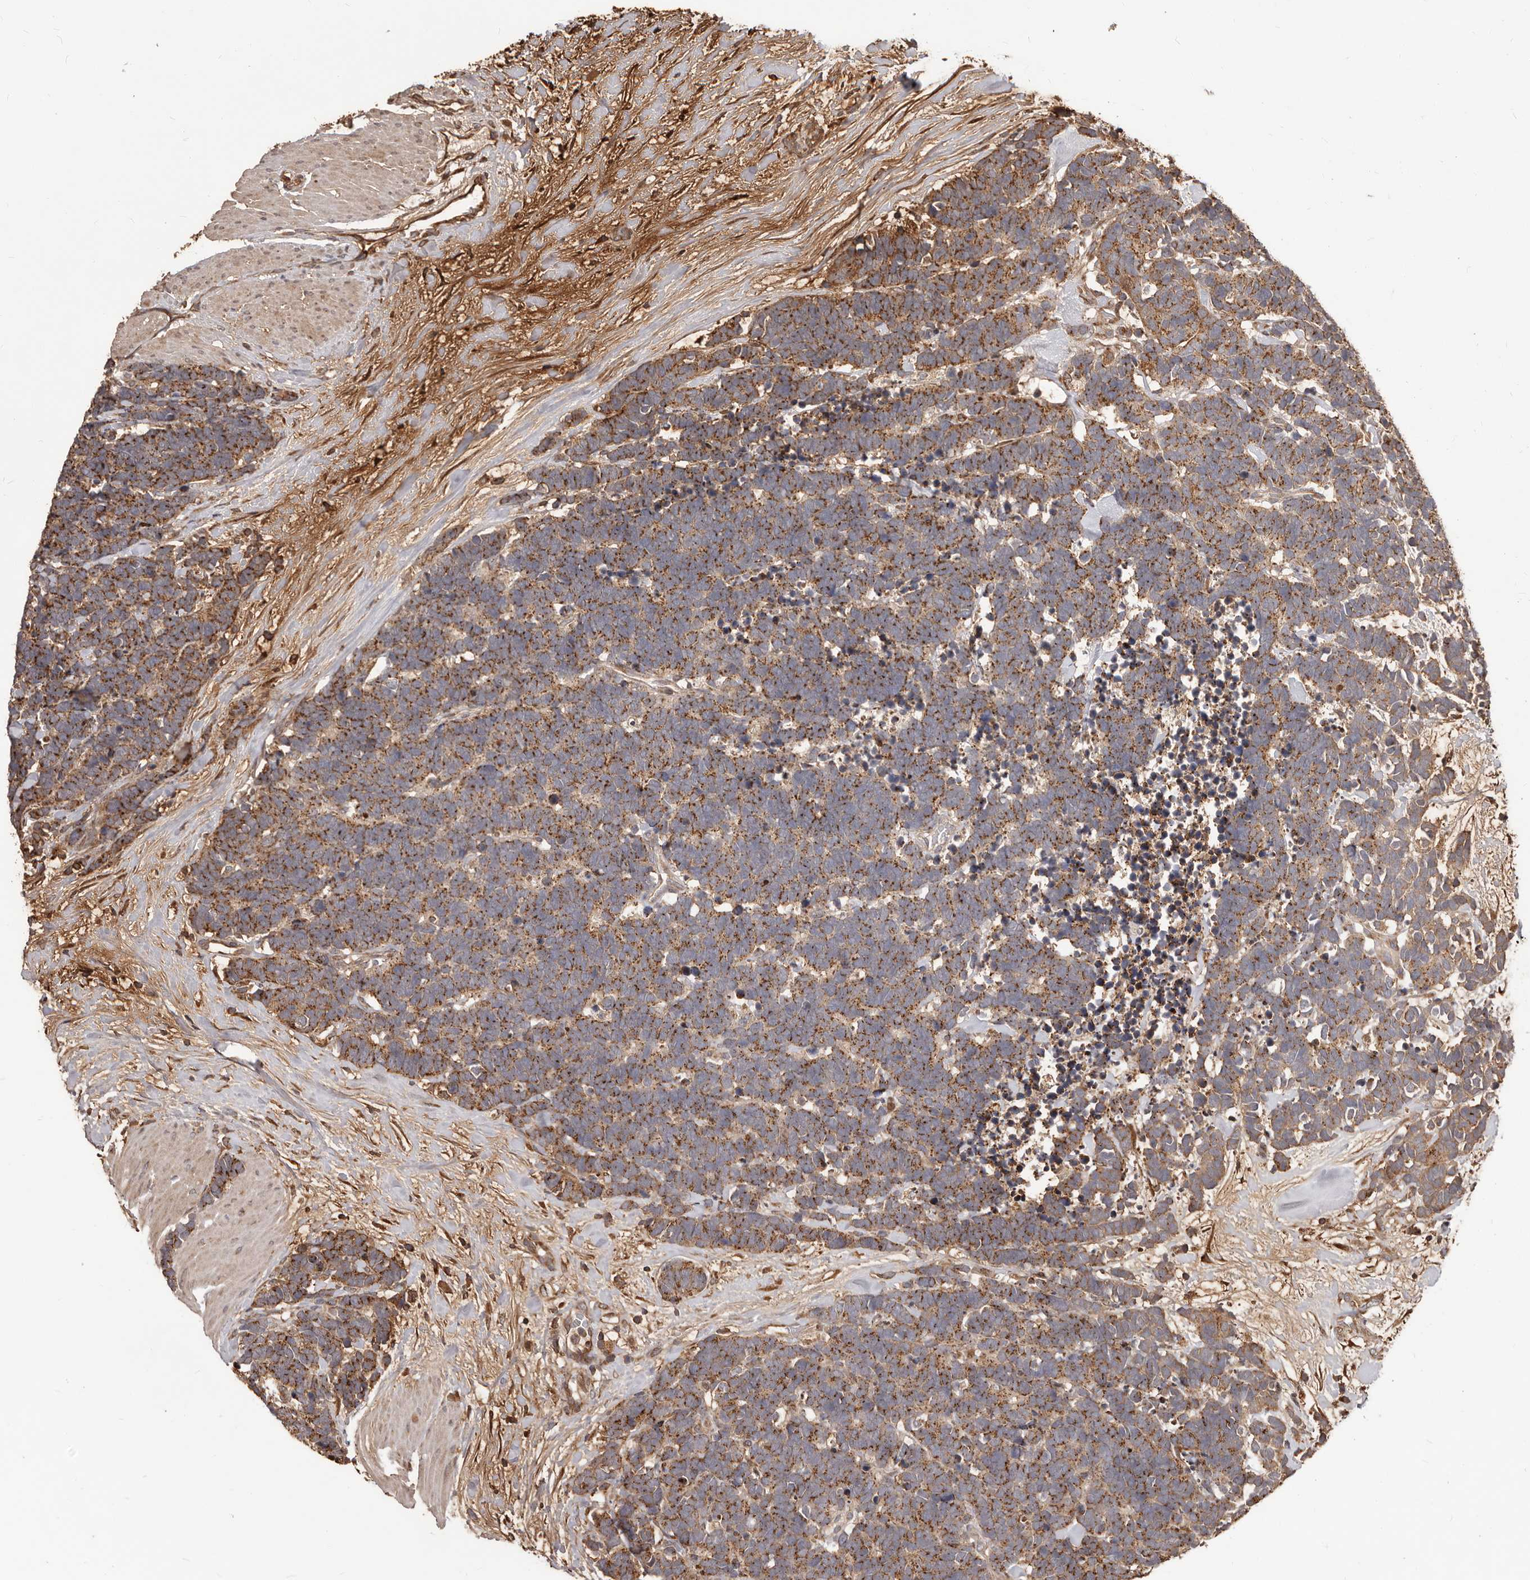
{"staining": {"intensity": "strong", "quantity": "25%-75%", "location": "cytoplasmic/membranous"}, "tissue": "carcinoid", "cell_type": "Tumor cells", "image_type": "cancer", "snomed": [{"axis": "morphology", "description": "Carcinoma, NOS"}, {"axis": "morphology", "description": "Carcinoid, malignant, NOS"}, {"axis": "topography", "description": "Urinary bladder"}], "caption": "An image of human carcinoma stained for a protein shows strong cytoplasmic/membranous brown staining in tumor cells. (brown staining indicates protein expression, while blue staining denotes nuclei).", "gene": "MTO1", "patient": {"sex": "male", "age": 57}}